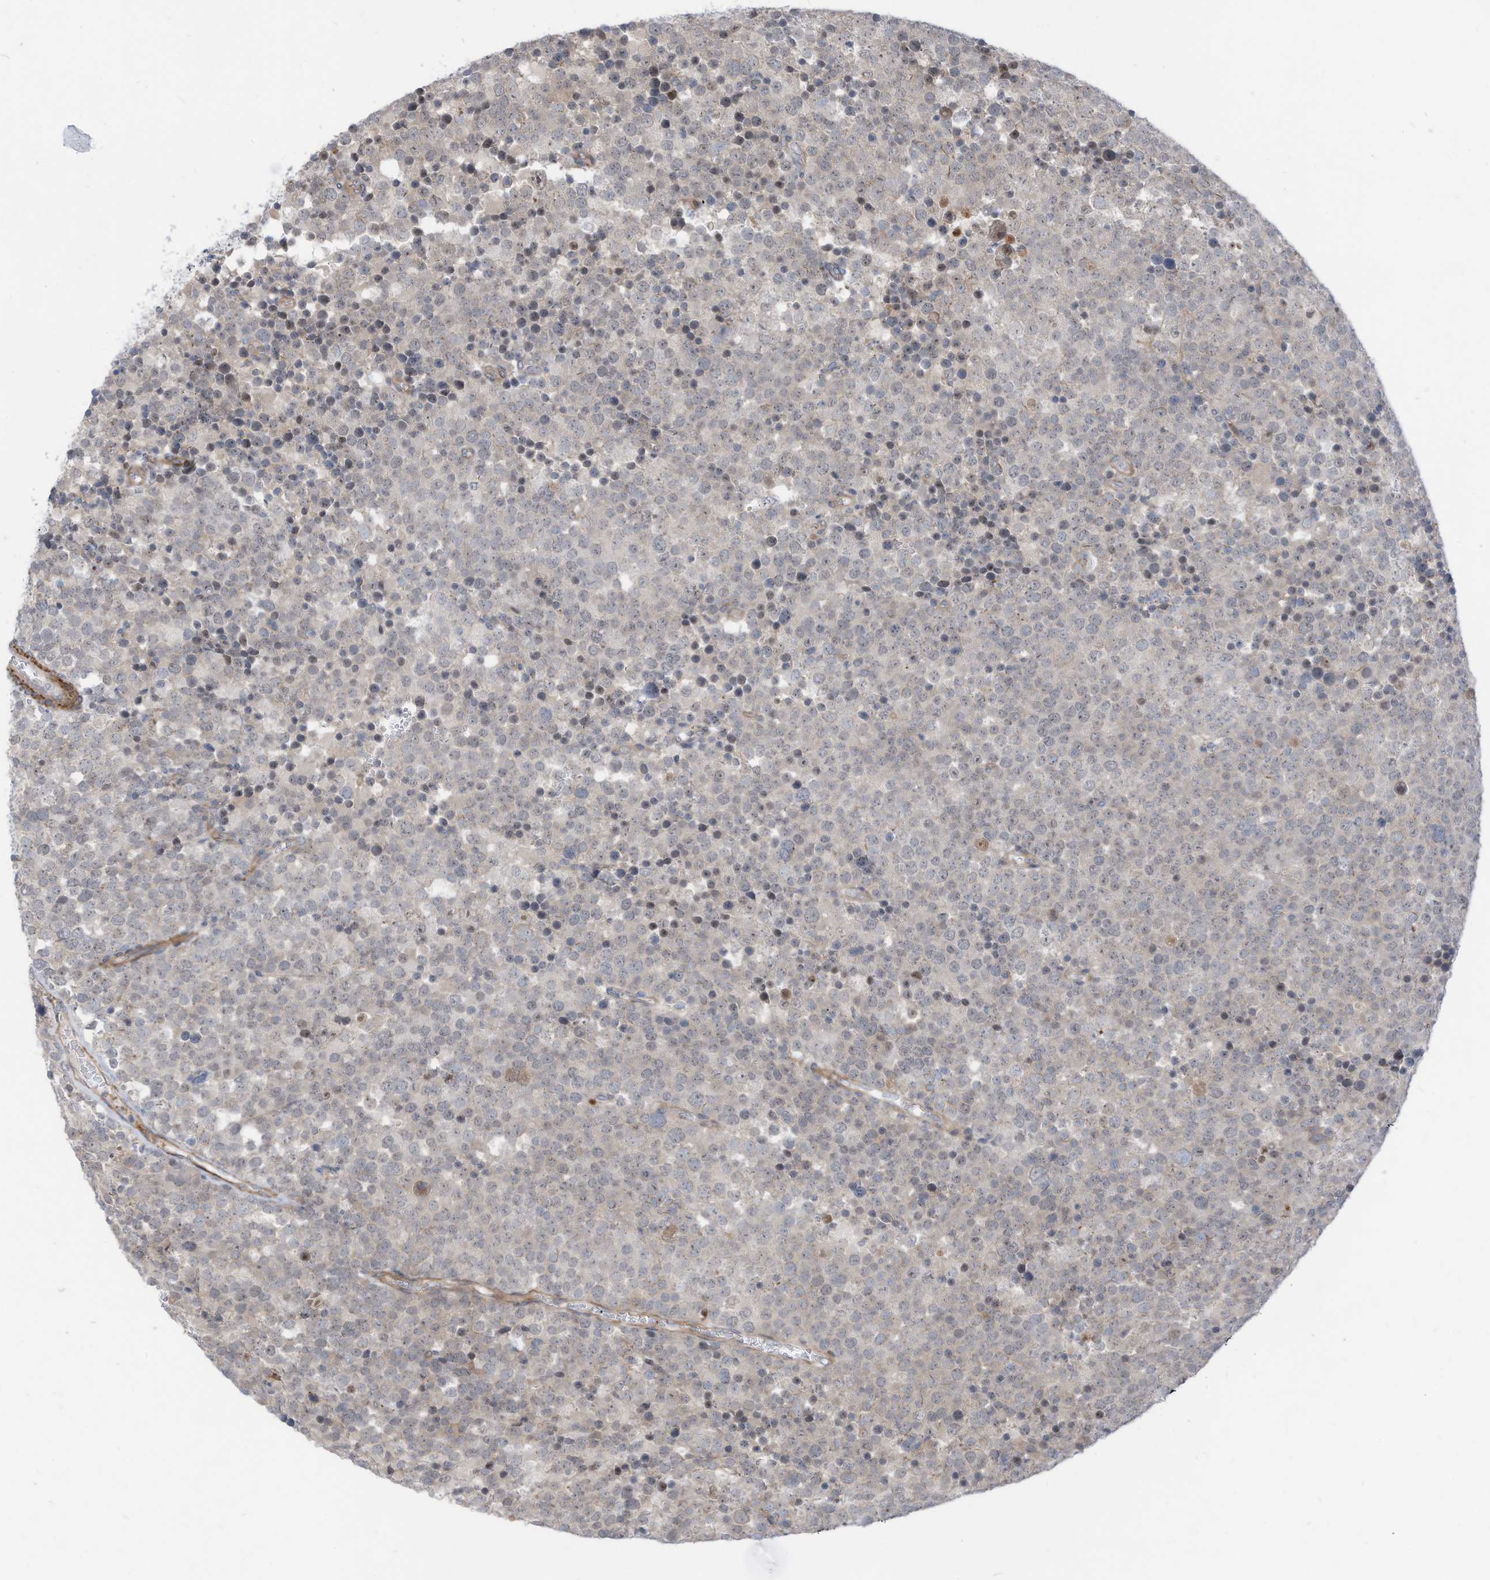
{"staining": {"intensity": "negative", "quantity": "none", "location": "none"}, "tissue": "testis cancer", "cell_type": "Tumor cells", "image_type": "cancer", "snomed": [{"axis": "morphology", "description": "Seminoma, NOS"}, {"axis": "topography", "description": "Testis"}], "caption": "This is an IHC image of human testis seminoma. There is no staining in tumor cells.", "gene": "GPATCH3", "patient": {"sex": "male", "age": 71}}